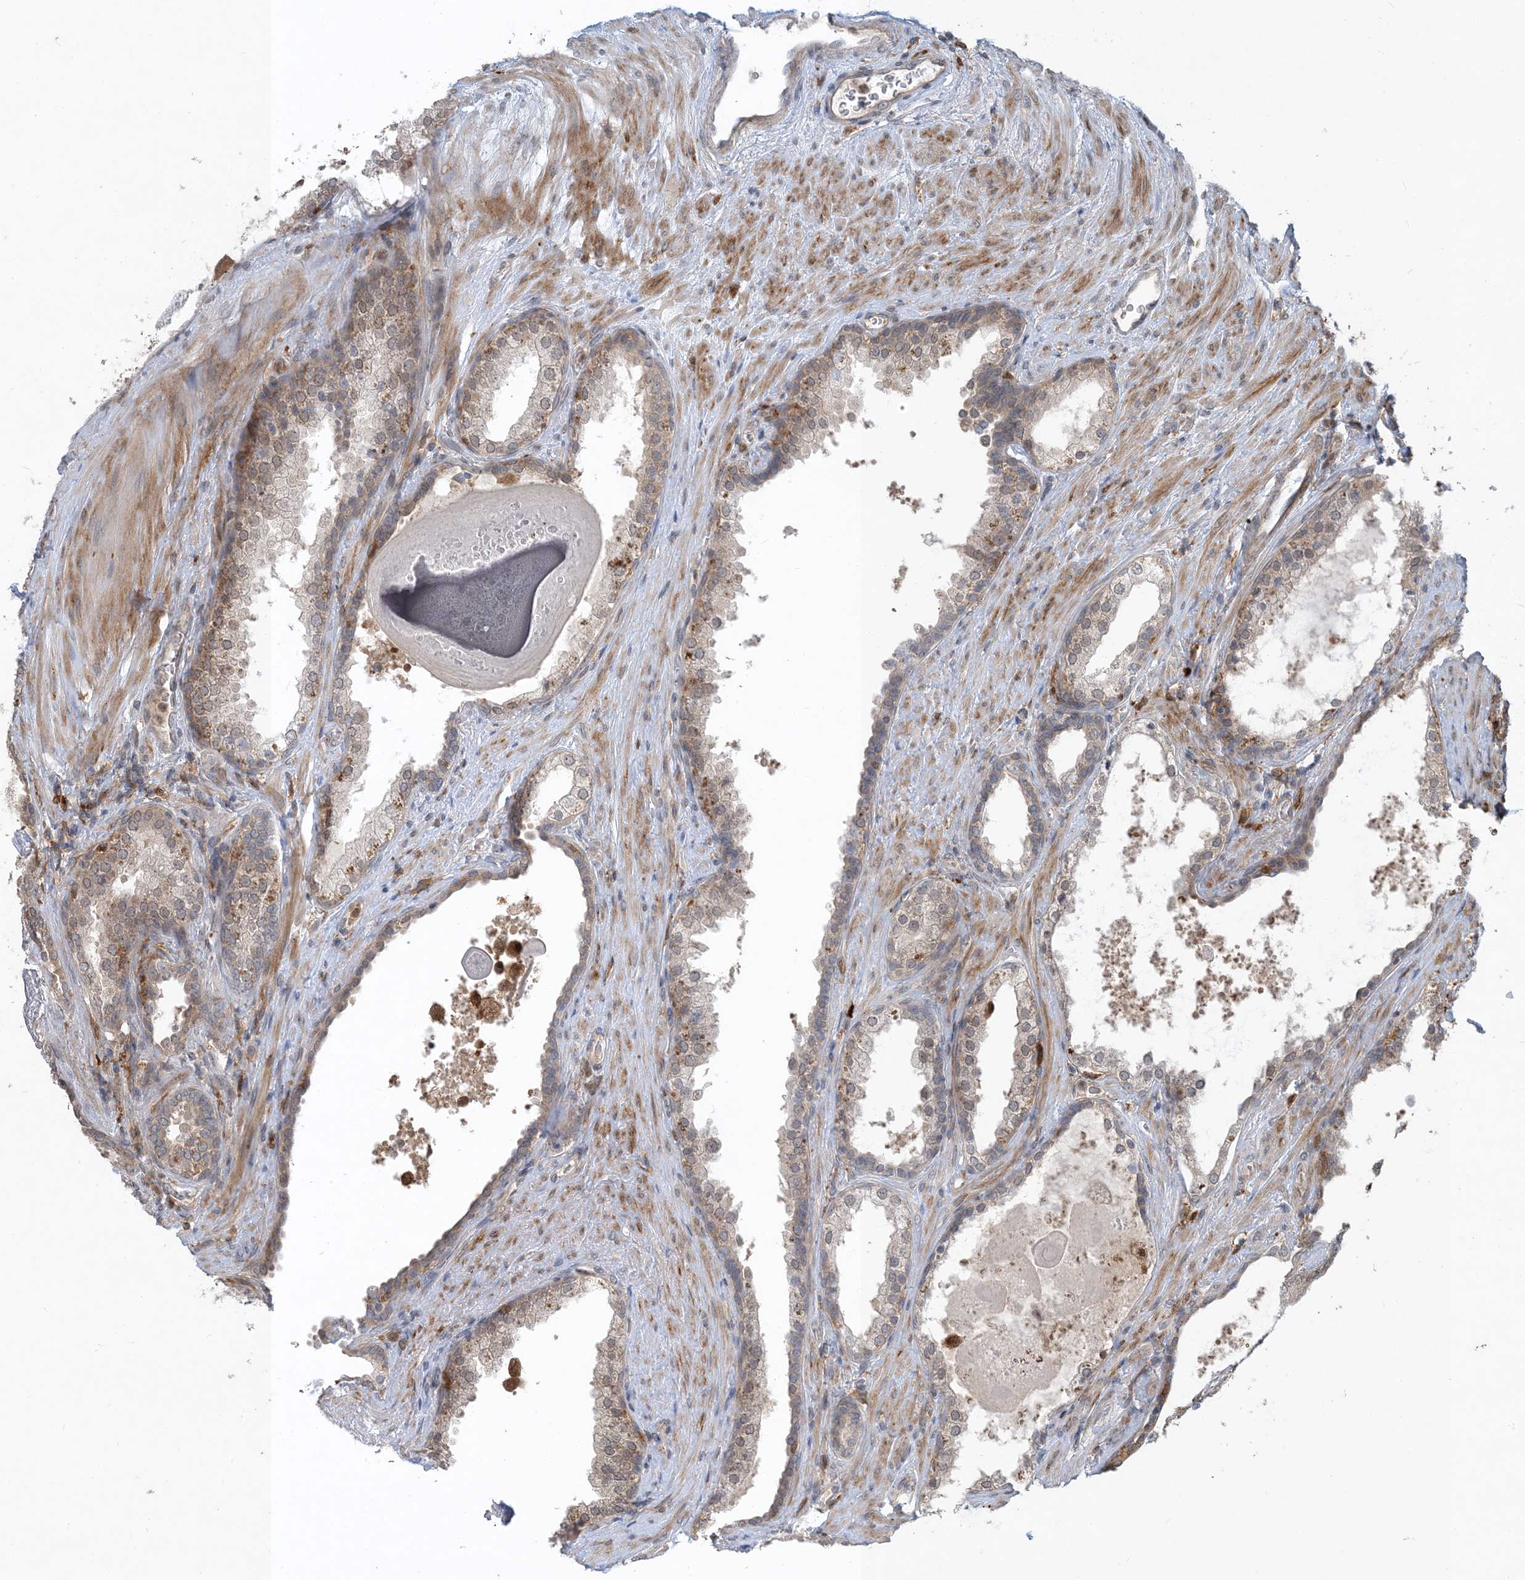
{"staining": {"intensity": "weak", "quantity": "25%-75%", "location": "cytoplasmic/membranous,nuclear"}, "tissue": "prostate cancer", "cell_type": "Tumor cells", "image_type": "cancer", "snomed": [{"axis": "morphology", "description": "Adenocarcinoma, High grade"}, {"axis": "topography", "description": "Prostate"}], "caption": "Prostate high-grade adenocarcinoma was stained to show a protein in brown. There is low levels of weak cytoplasmic/membranous and nuclear positivity in about 25%-75% of tumor cells.", "gene": "NAGK", "patient": {"sex": "male", "age": 70}}